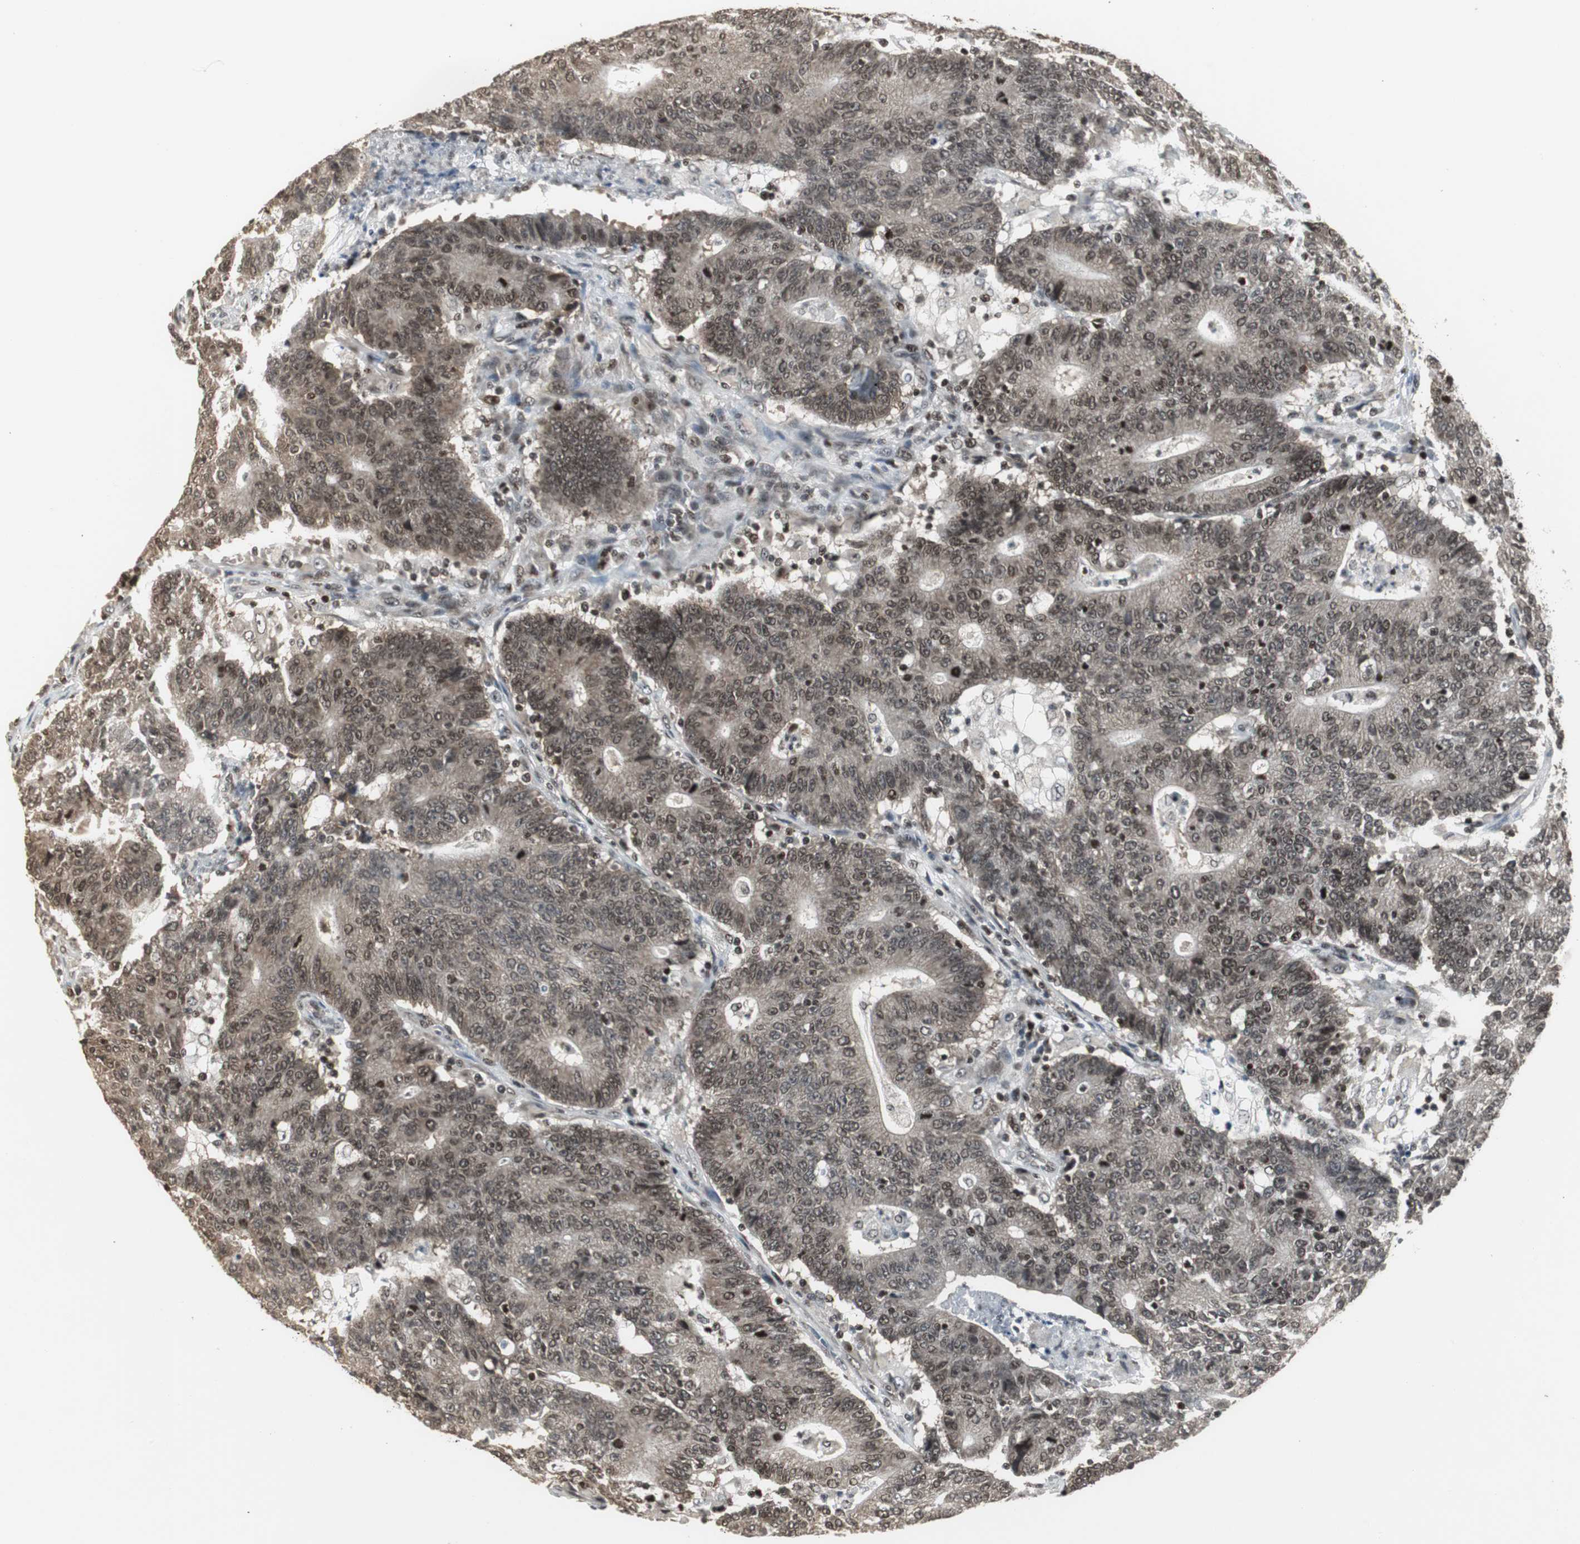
{"staining": {"intensity": "moderate", "quantity": ">75%", "location": "cytoplasmic/membranous,nuclear"}, "tissue": "colorectal cancer", "cell_type": "Tumor cells", "image_type": "cancer", "snomed": [{"axis": "morphology", "description": "Normal tissue, NOS"}, {"axis": "morphology", "description": "Adenocarcinoma, NOS"}, {"axis": "topography", "description": "Colon"}], "caption": "DAB (3,3'-diaminobenzidine) immunohistochemical staining of colorectal cancer demonstrates moderate cytoplasmic/membranous and nuclear protein positivity in approximately >75% of tumor cells.", "gene": "MPG", "patient": {"sex": "female", "age": 75}}